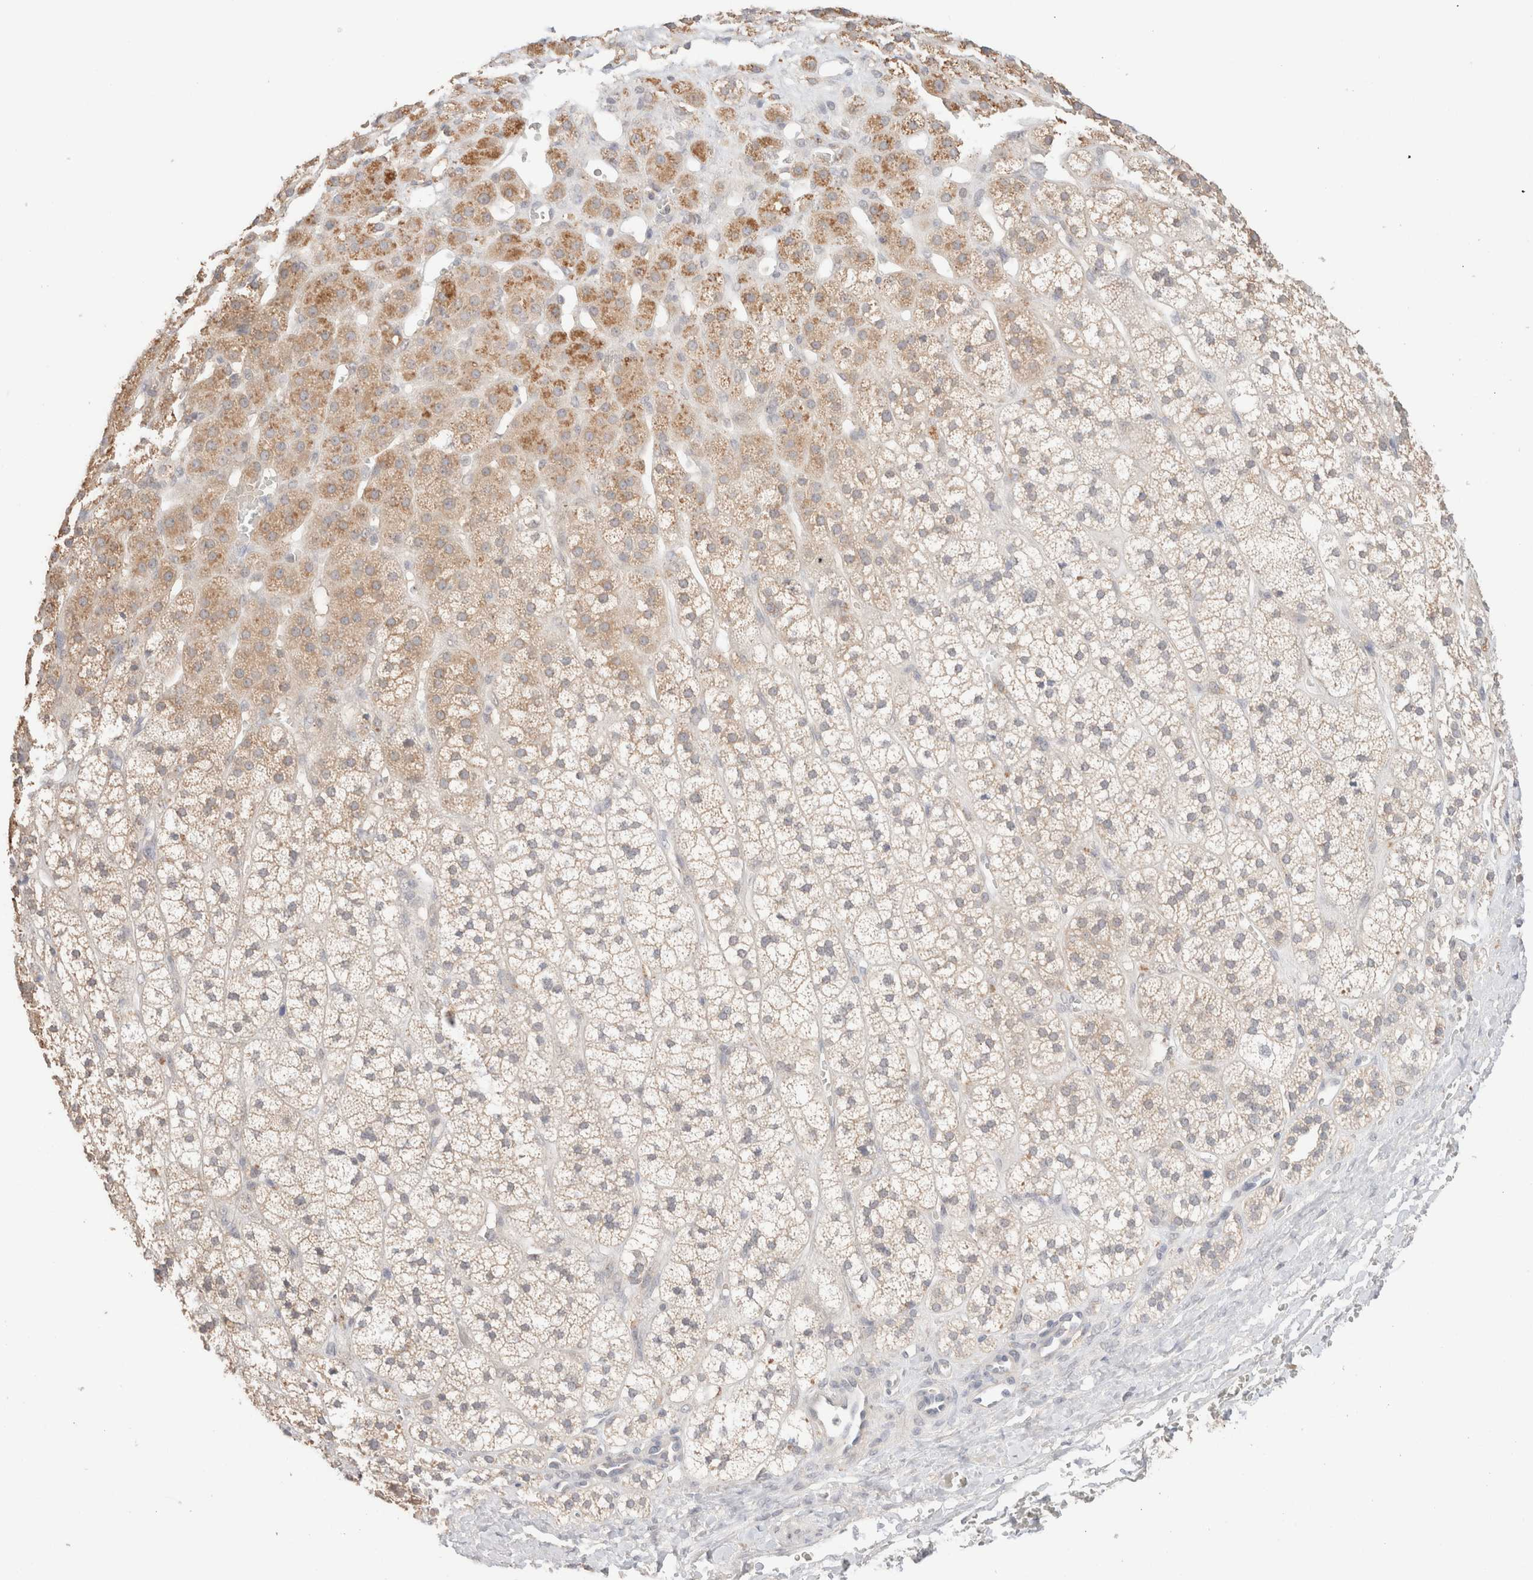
{"staining": {"intensity": "moderate", "quantity": "25%-75%", "location": "cytoplasmic/membranous"}, "tissue": "adrenal gland", "cell_type": "Glandular cells", "image_type": "normal", "snomed": [{"axis": "morphology", "description": "Normal tissue, NOS"}, {"axis": "topography", "description": "Adrenal gland"}], "caption": "Protein staining exhibits moderate cytoplasmic/membranous expression in about 25%-75% of glandular cells in normal adrenal gland.", "gene": "TRIM41", "patient": {"sex": "male", "age": 56}}